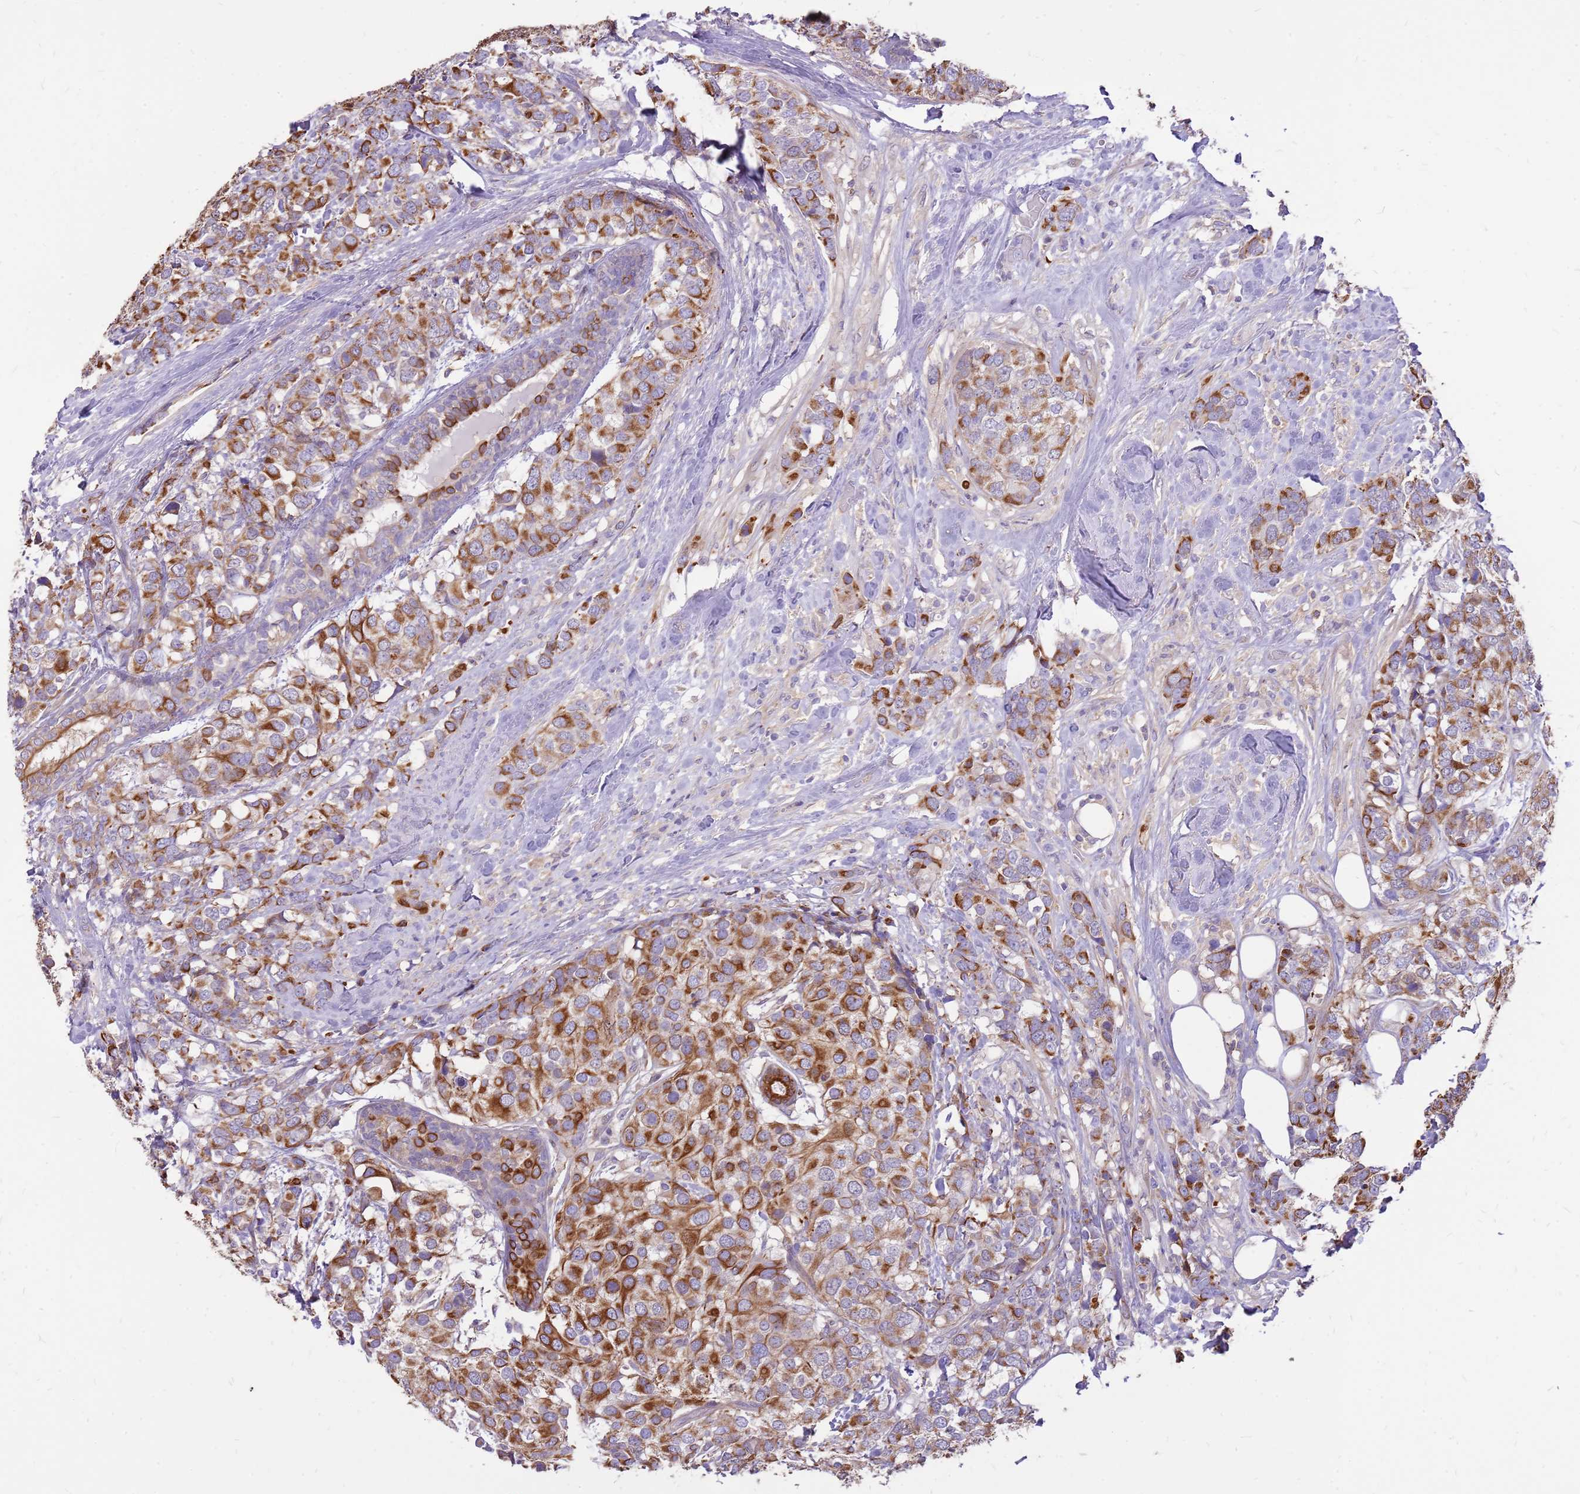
{"staining": {"intensity": "strong", "quantity": ">75%", "location": "cytoplasmic/membranous"}, "tissue": "breast cancer", "cell_type": "Tumor cells", "image_type": "cancer", "snomed": [{"axis": "morphology", "description": "Lobular carcinoma"}, {"axis": "topography", "description": "Breast"}], "caption": "Human breast cancer stained for a protein (brown) reveals strong cytoplasmic/membranous positive expression in approximately >75% of tumor cells.", "gene": "WASHC4", "patient": {"sex": "female", "age": 59}}